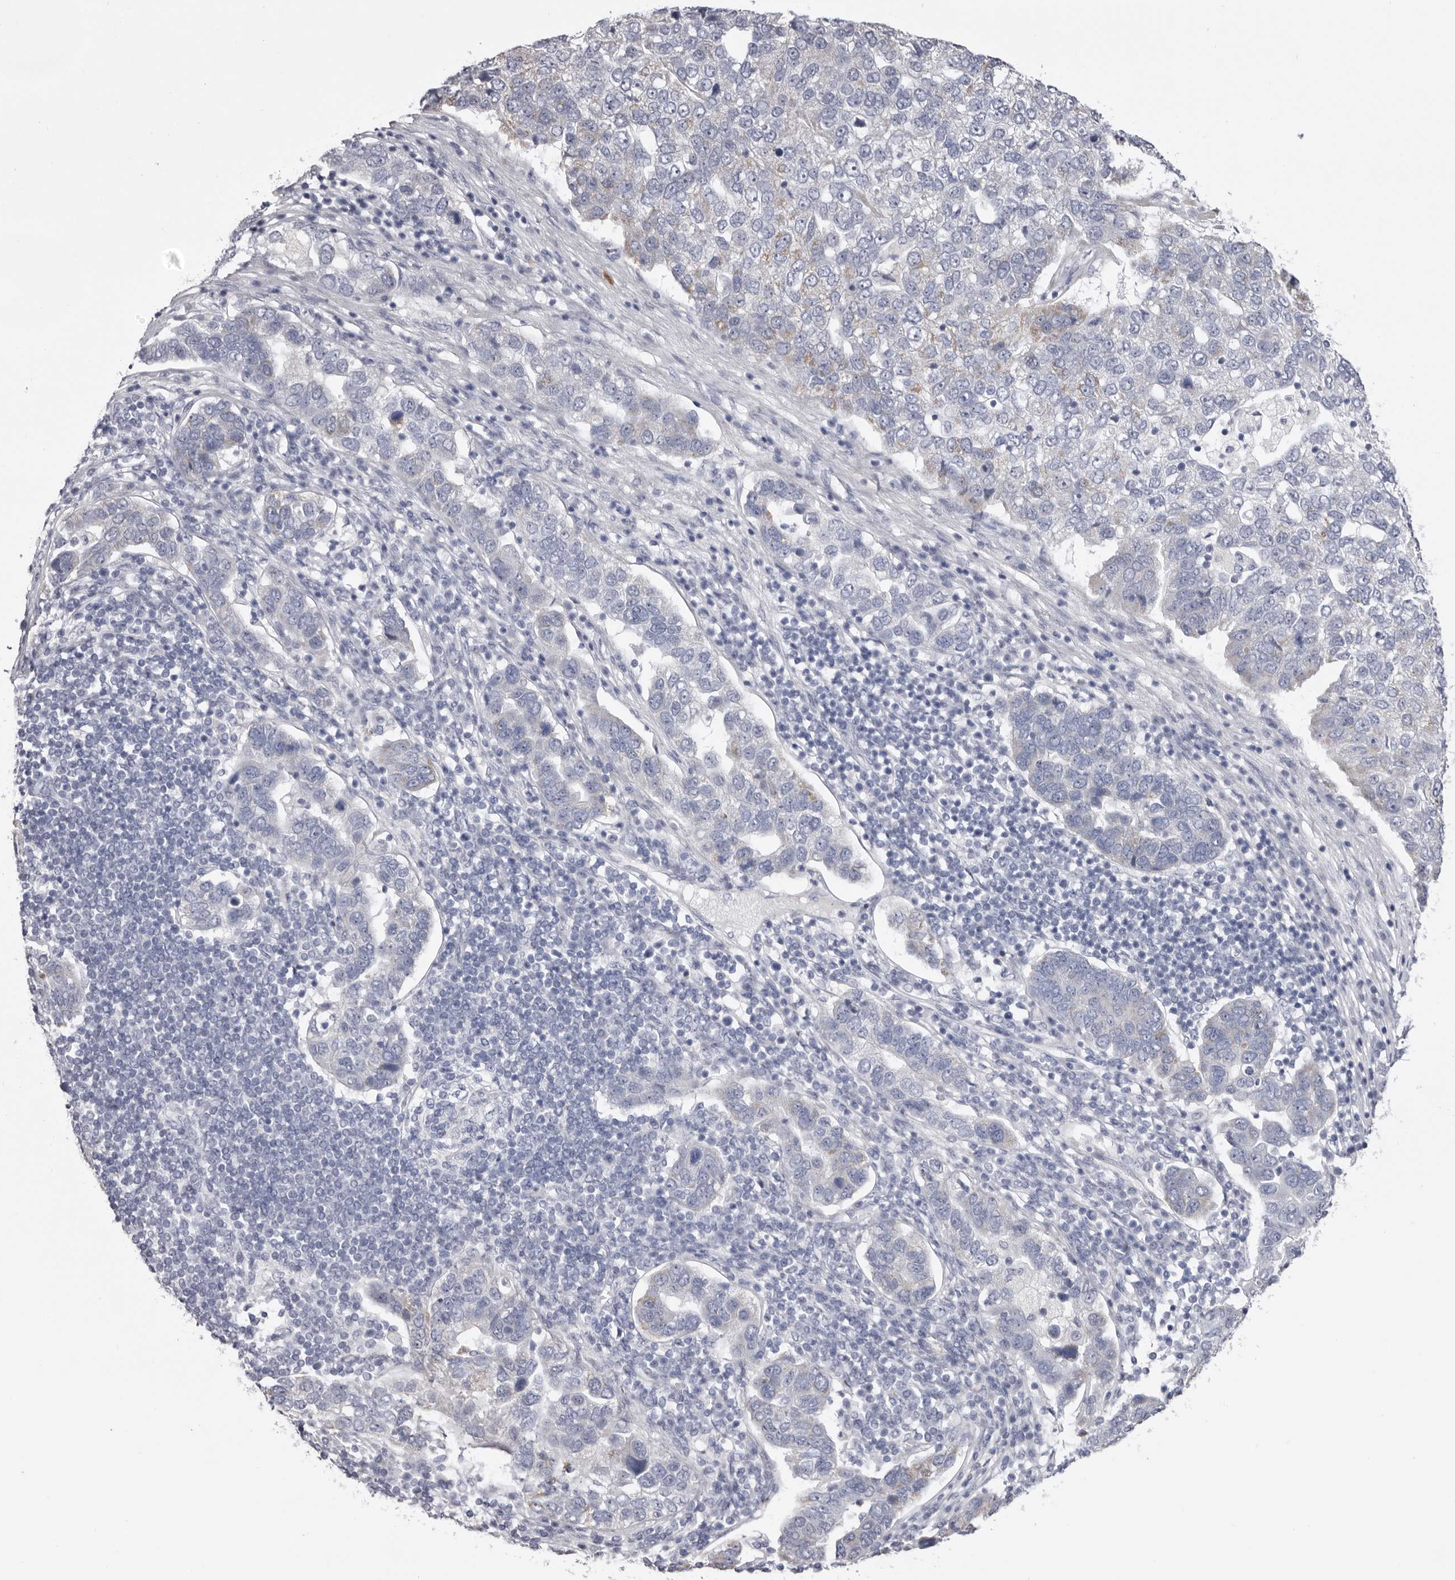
{"staining": {"intensity": "negative", "quantity": "none", "location": "none"}, "tissue": "pancreatic cancer", "cell_type": "Tumor cells", "image_type": "cancer", "snomed": [{"axis": "morphology", "description": "Adenocarcinoma, NOS"}, {"axis": "topography", "description": "Pancreas"}], "caption": "Tumor cells are negative for brown protein staining in pancreatic cancer (adenocarcinoma).", "gene": "CASQ1", "patient": {"sex": "female", "age": 61}}